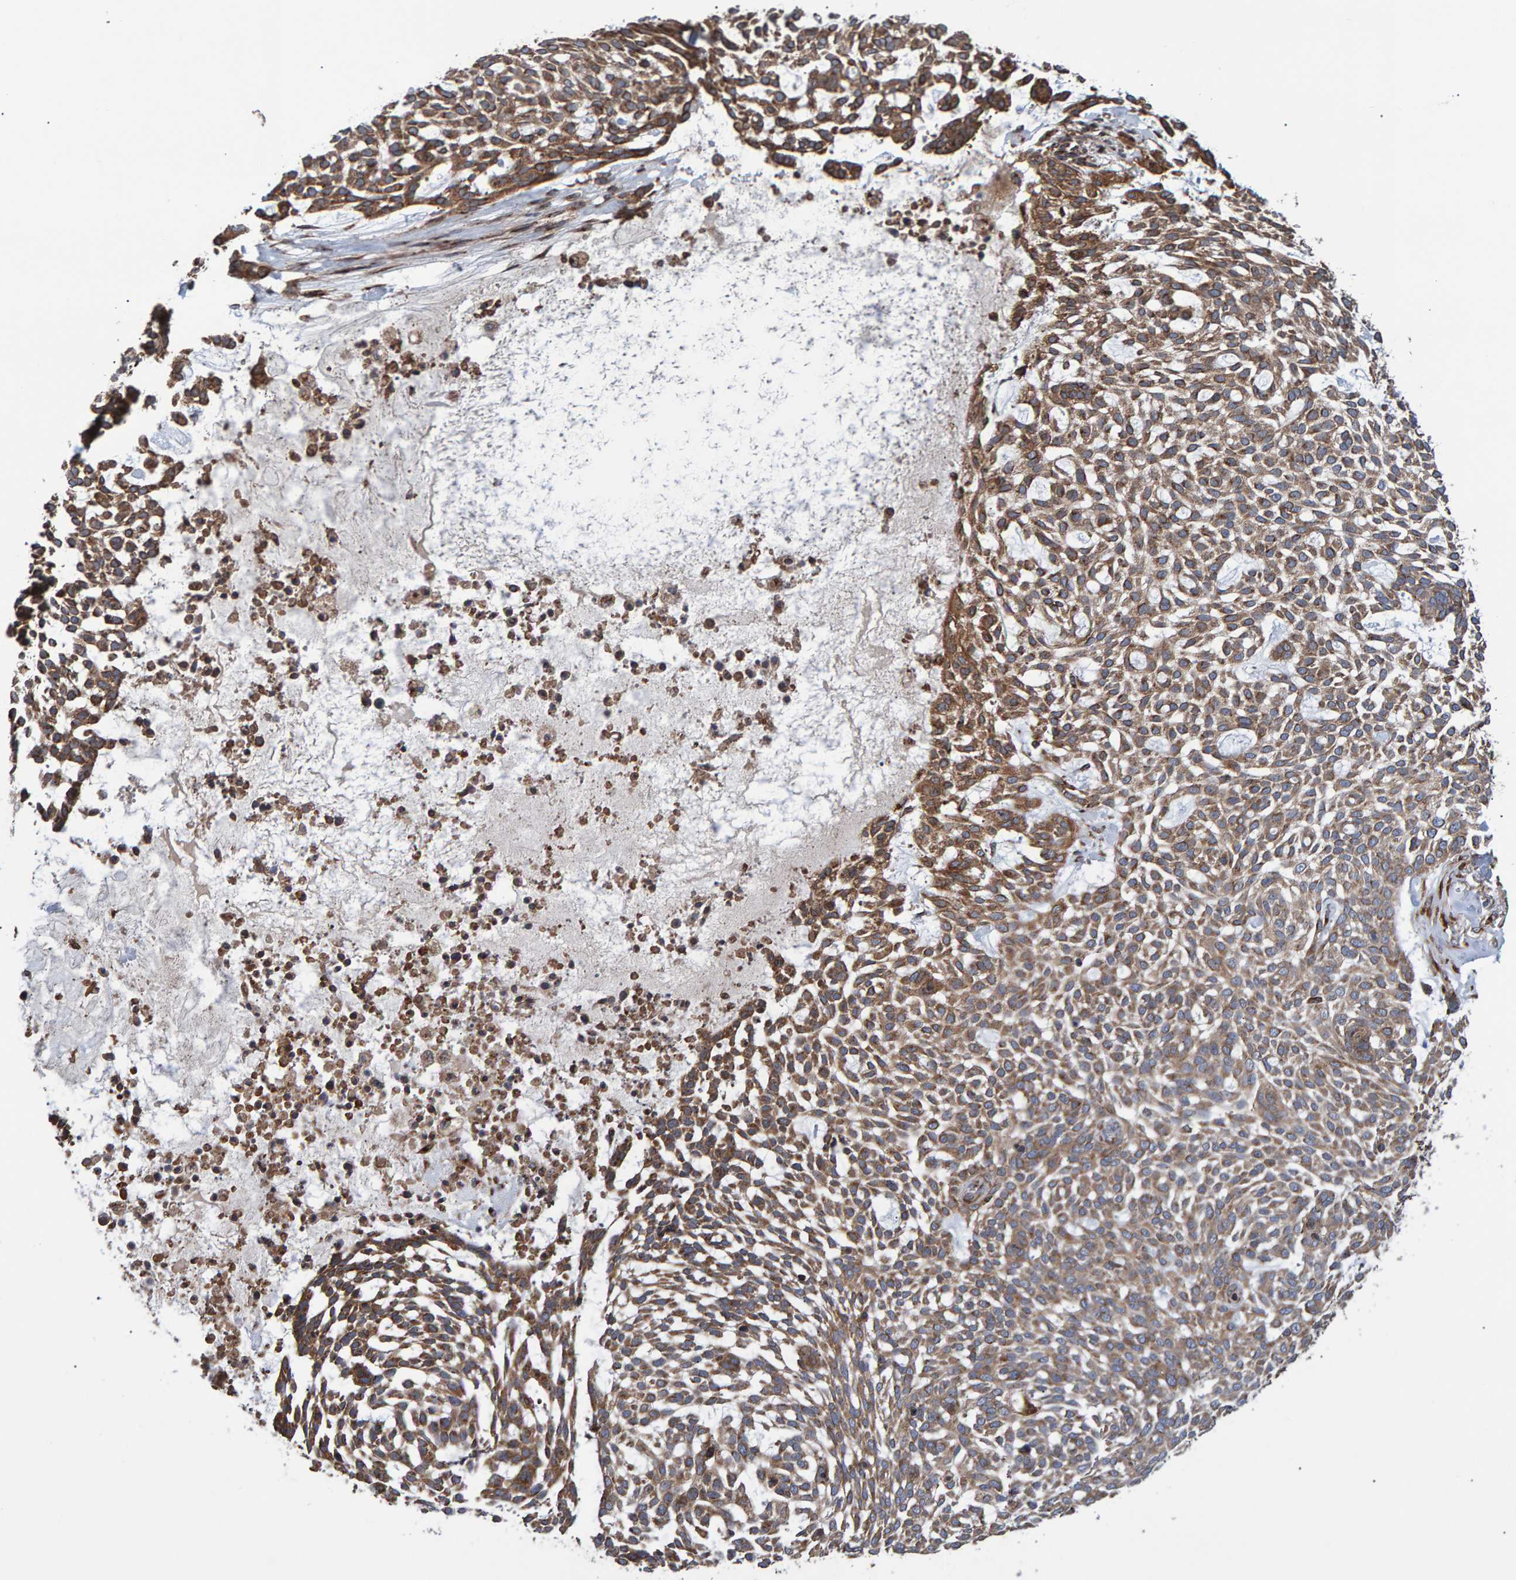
{"staining": {"intensity": "moderate", "quantity": ">75%", "location": "cytoplasmic/membranous"}, "tissue": "skin cancer", "cell_type": "Tumor cells", "image_type": "cancer", "snomed": [{"axis": "morphology", "description": "Basal cell carcinoma"}, {"axis": "topography", "description": "Skin"}], "caption": "Protein analysis of basal cell carcinoma (skin) tissue reveals moderate cytoplasmic/membranous staining in about >75% of tumor cells.", "gene": "FAM117A", "patient": {"sex": "female", "age": 64}}